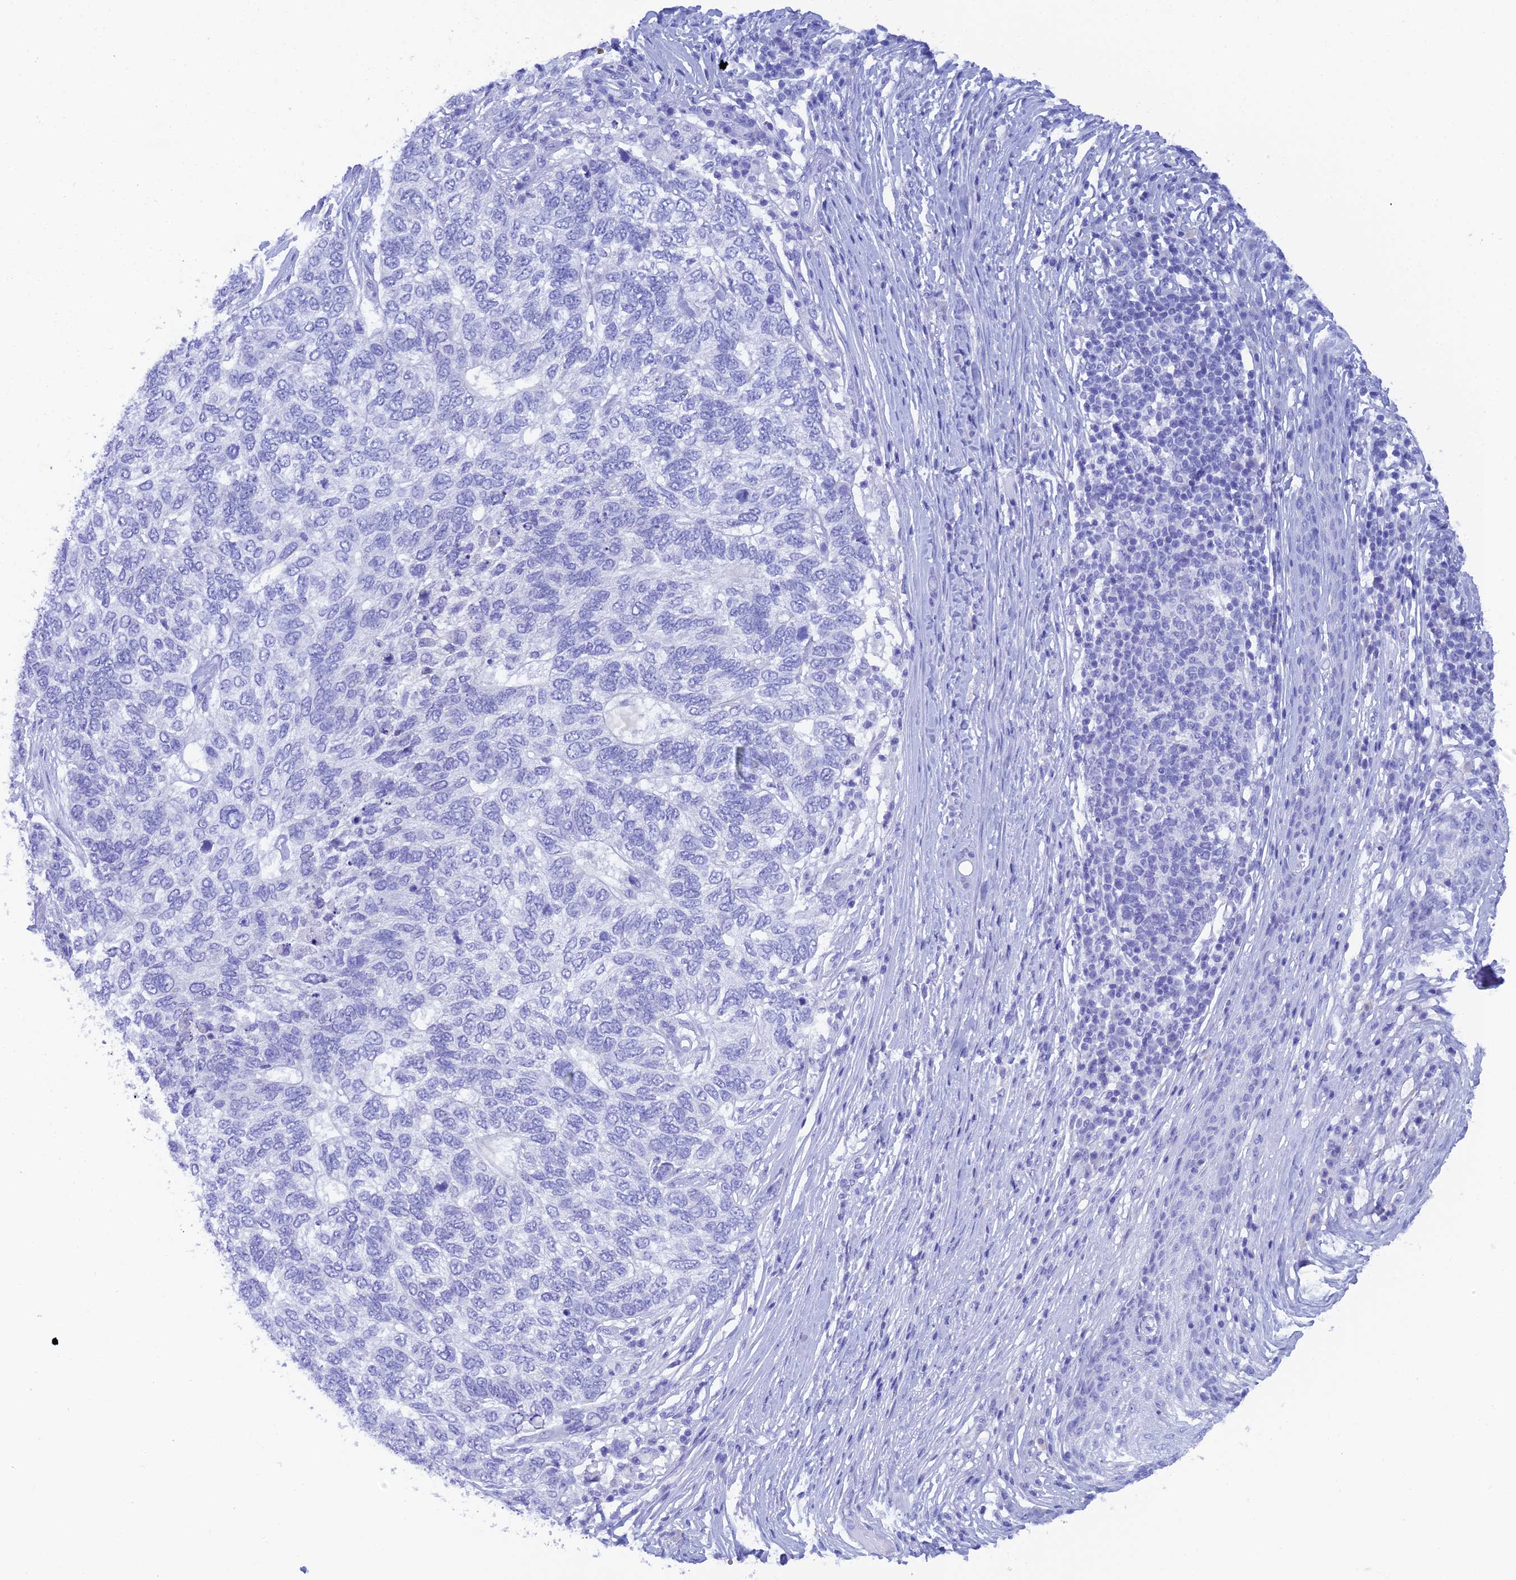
{"staining": {"intensity": "negative", "quantity": "none", "location": "none"}, "tissue": "skin cancer", "cell_type": "Tumor cells", "image_type": "cancer", "snomed": [{"axis": "morphology", "description": "Basal cell carcinoma"}, {"axis": "topography", "description": "Skin"}], "caption": "The immunohistochemistry (IHC) micrograph has no significant positivity in tumor cells of basal cell carcinoma (skin) tissue.", "gene": "REG1A", "patient": {"sex": "female", "age": 65}}